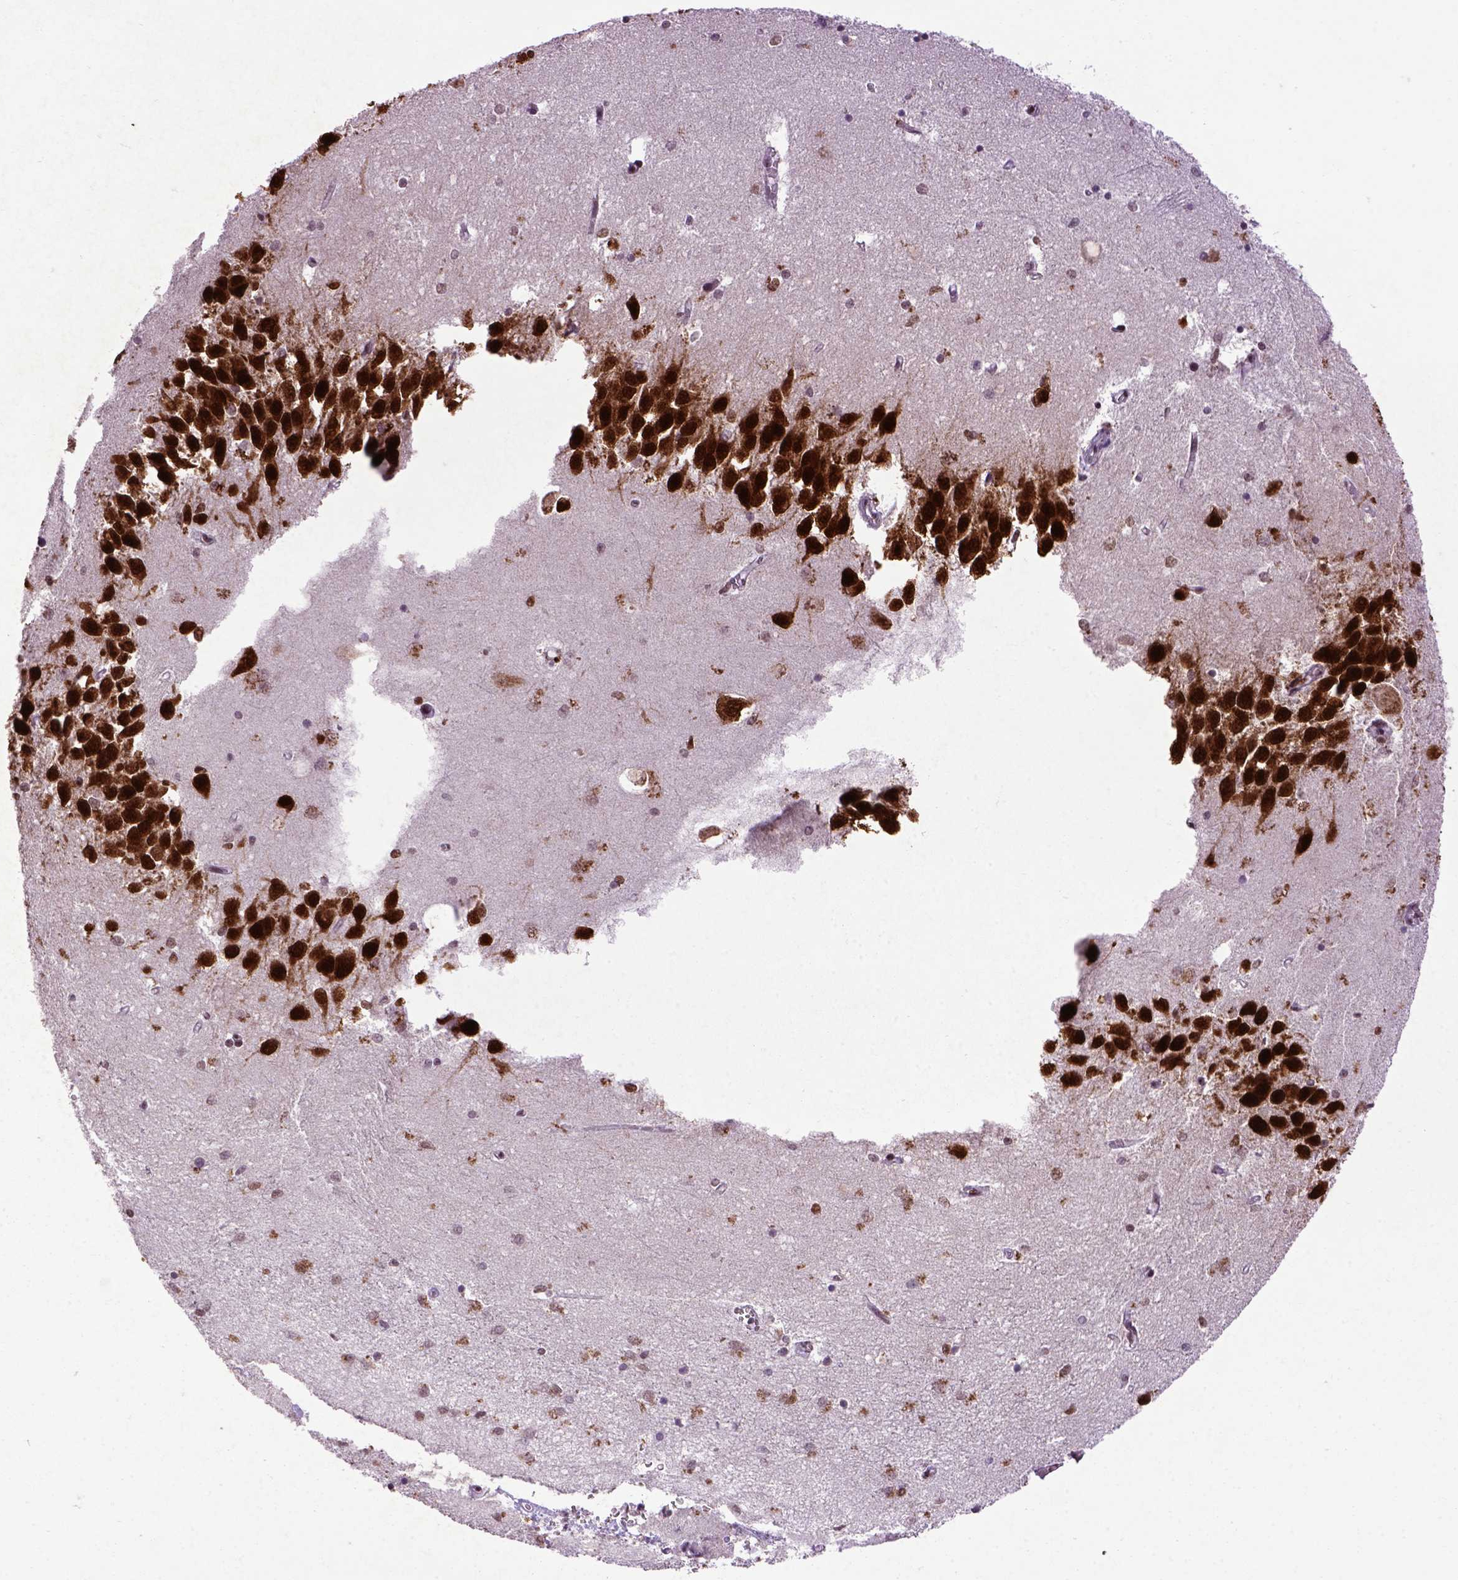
{"staining": {"intensity": "moderate", "quantity": "<25%", "location": "nuclear"}, "tissue": "hippocampus", "cell_type": "Glial cells", "image_type": "normal", "snomed": [{"axis": "morphology", "description": "Normal tissue, NOS"}, {"axis": "topography", "description": "Lateral ventricle wall"}, {"axis": "topography", "description": "Hippocampus"}], "caption": "Protein staining displays moderate nuclear staining in about <25% of glial cells in unremarkable hippocampus. Immunohistochemistry stains the protein in brown and the nuclei are stained blue.", "gene": "CELF1", "patient": {"sex": "female", "age": 63}}